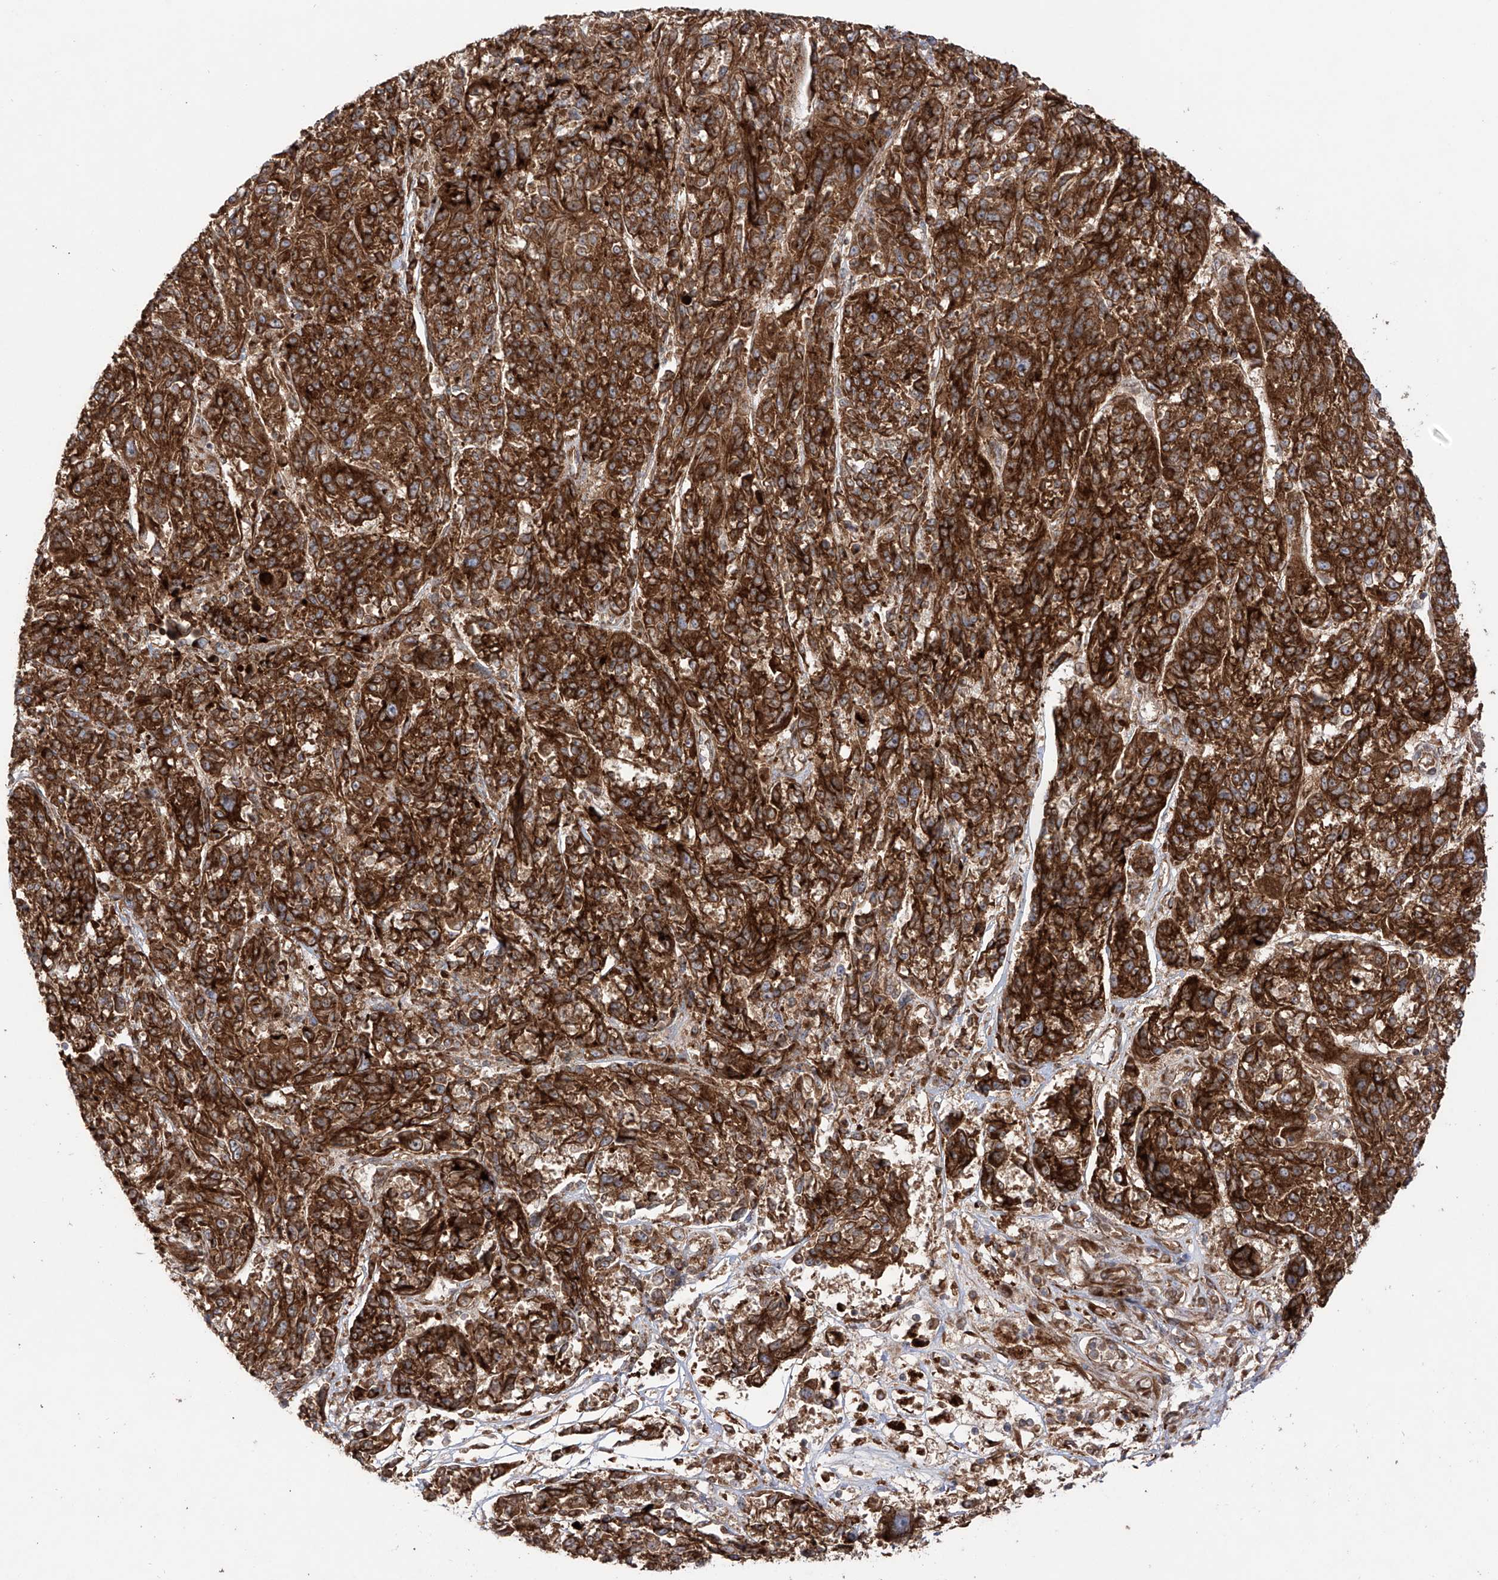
{"staining": {"intensity": "strong", "quantity": ">75%", "location": "cytoplasmic/membranous"}, "tissue": "melanoma", "cell_type": "Tumor cells", "image_type": "cancer", "snomed": [{"axis": "morphology", "description": "Malignant melanoma, NOS"}, {"axis": "topography", "description": "Skin"}], "caption": "IHC (DAB) staining of melanoma displays strong cytoplasmic/membranous protein staining in approximately >75% of tumor cells. The staining was performed using DAB to visualize the protein expression in brown, while the nuclei were stained in blue with hematoxylin (Magnification: 20x).", "gene": "YKT6", "patient": {"sex": "male", "age": 53}}